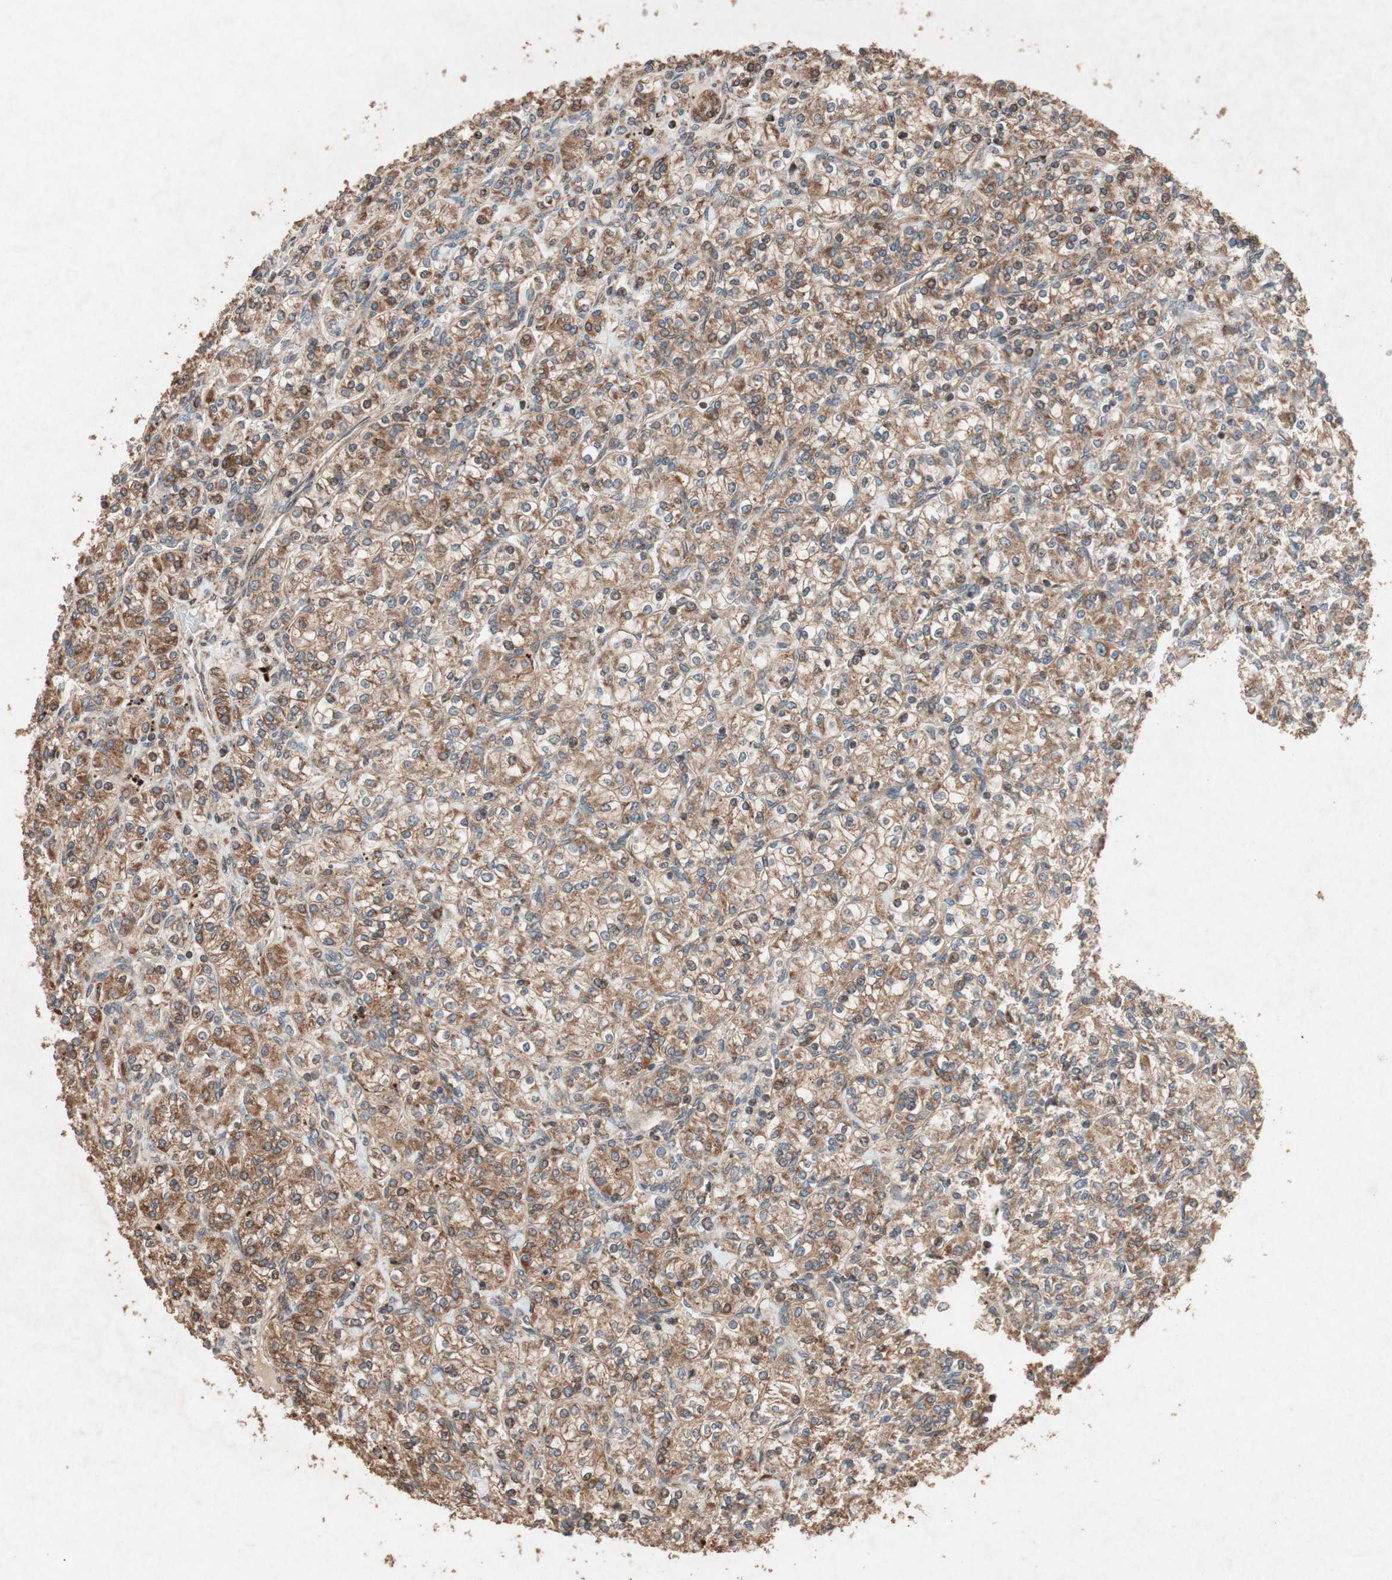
{"staining": {"intensity": "moderate", "quantity": ">75%", "location": "cytoplasmic/membranous"}, "tissue": "renal cancer", "cell_type": "Tumor cells", "image_type": "cancer", "snomed": [{"axis": "morphology", "description": "Adenocarcinoma, NOS"}, {"axis": "topography", "description": "Kidney"}], "caption": "Human renal adenocarcinoma stained with a brown dye demonstrates moderate cytoplasmic/membranous positive staining in about >75% of tumor cells.", "gene": "RAB1A", "patient": {"sex": "male", "age": 77}}